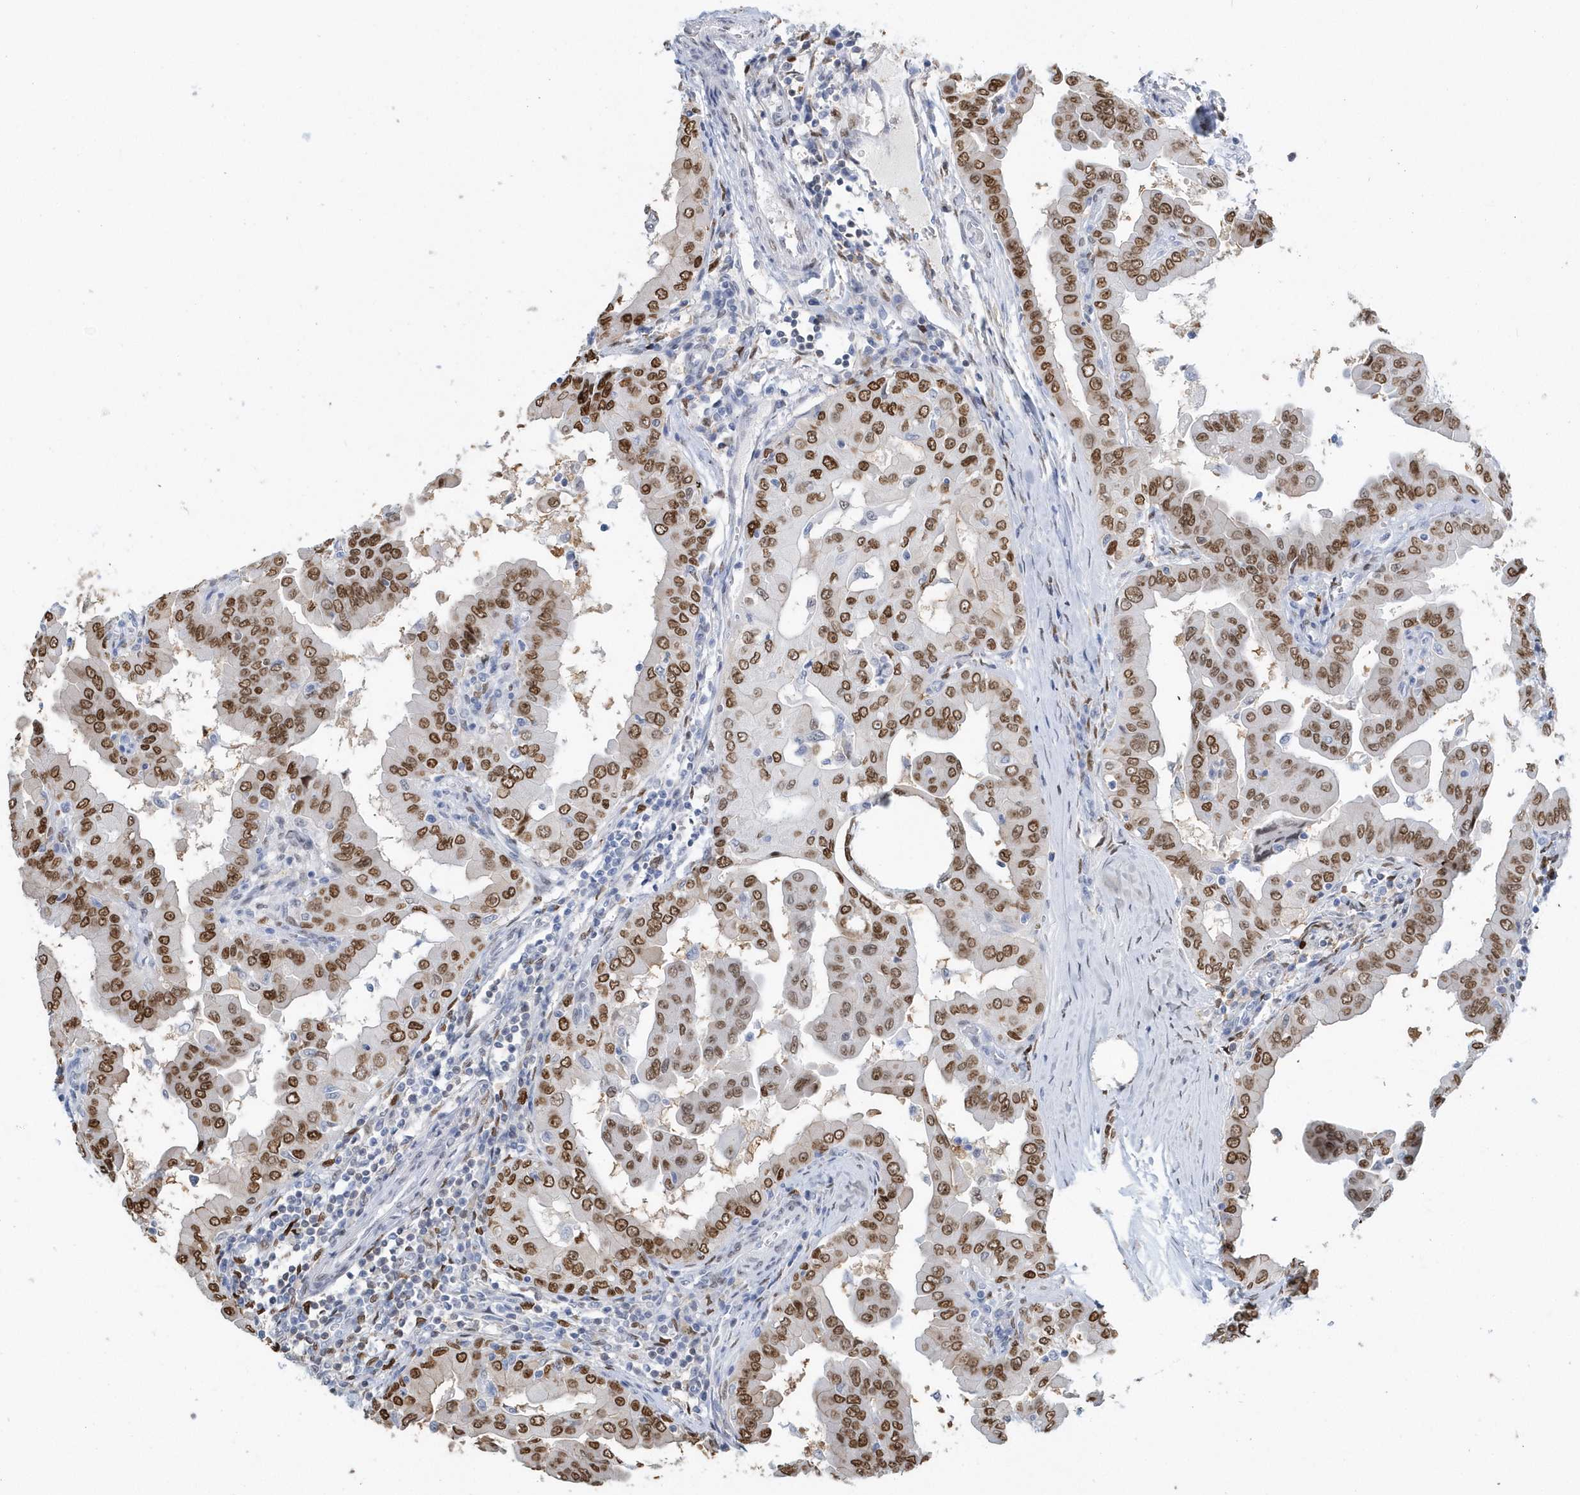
{"staining": {"intensity": "moderate", "quantity": ">75%", "location": "nuclear"}, "tissue": "thyroid cancer", "cell_type": "Tumor cells", "image_type": "cancer", "snomed": [{"axis": "morphology", "description": "Papillary adenocarcinoma, NOS"}, {"axis": "topography", "description": "Thyroid gland"}], "caption": "A high-resolution image shows immunohistochemistry staining of thyroid cancer, which demonstrates moderate nuclear staining in approximately >75% of tumor cells.", "gene": "MACROH2A2", "patient": {"sex": "male", "age": 33}}